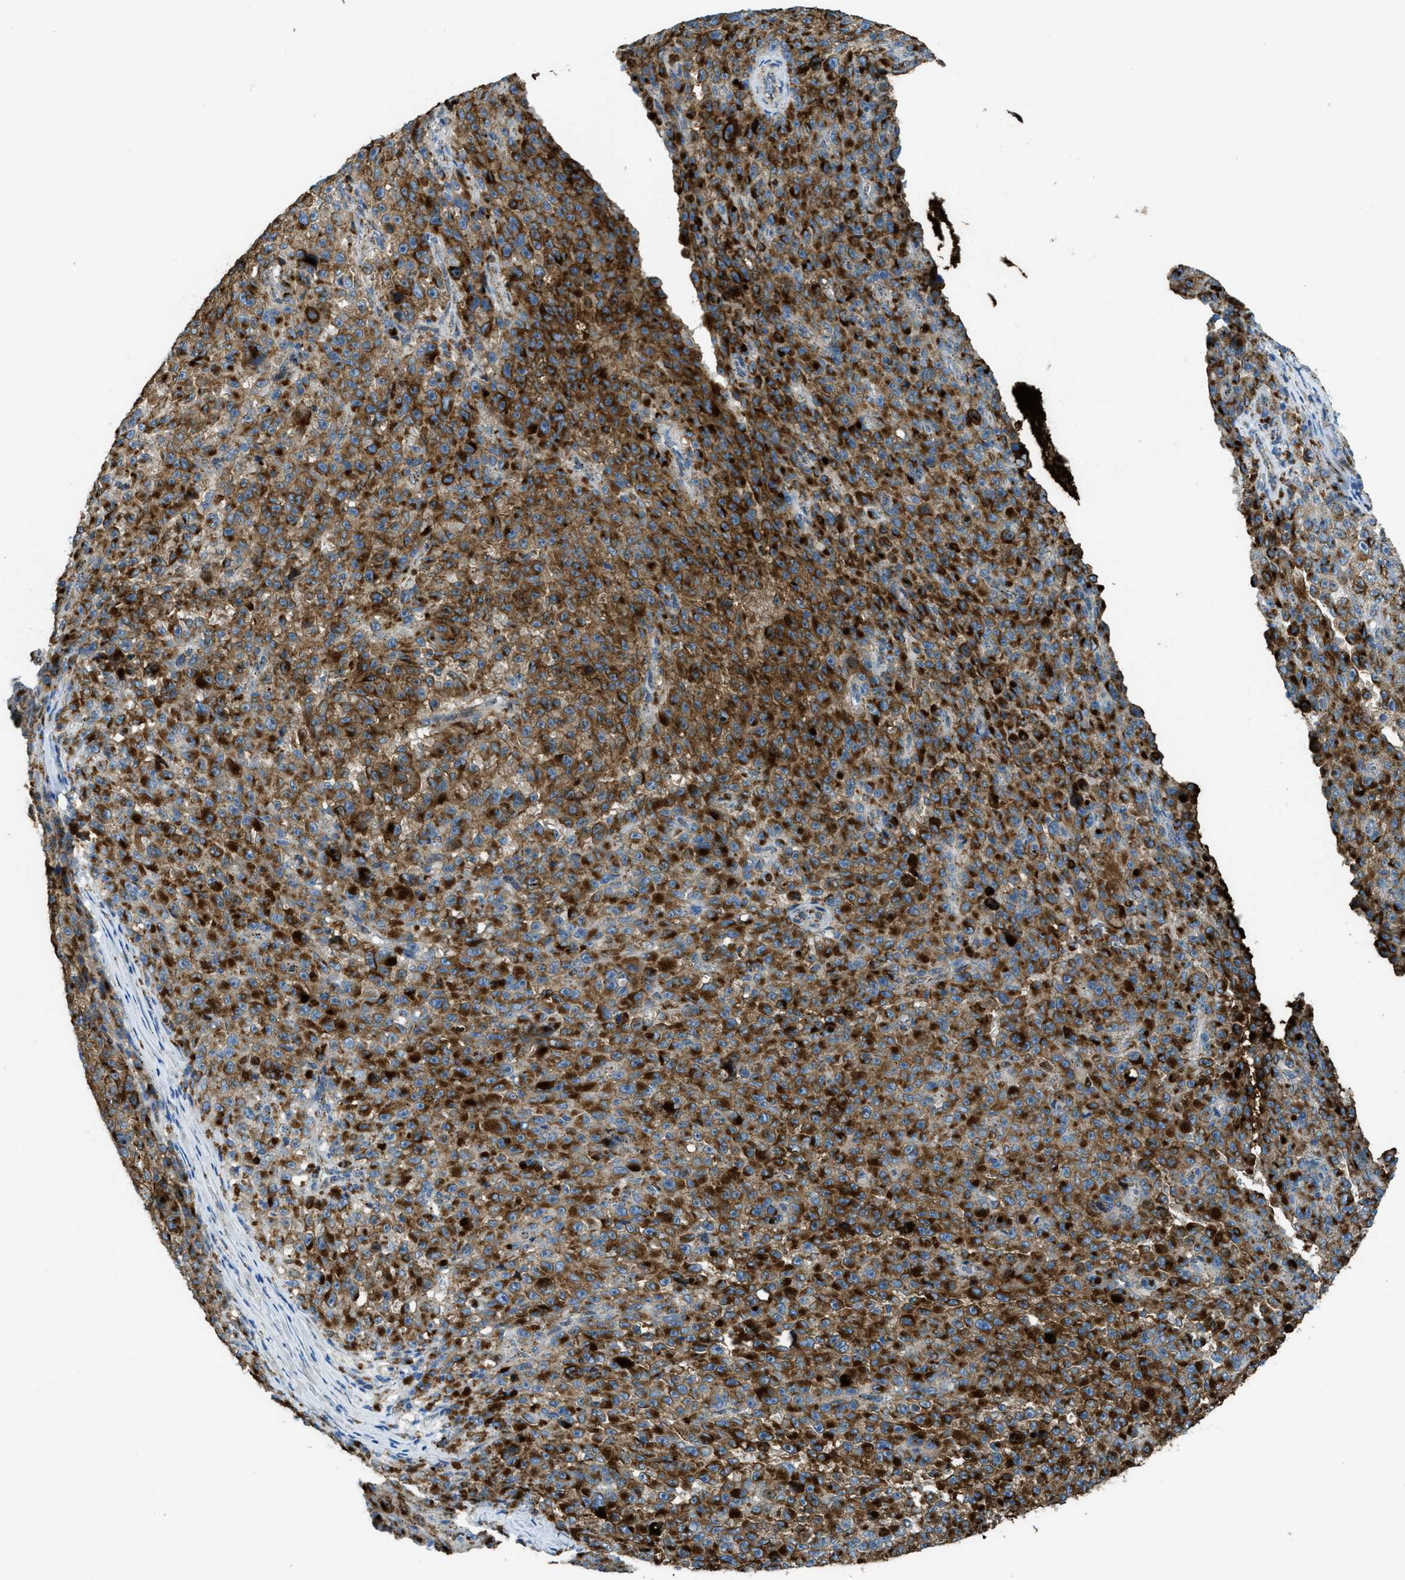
{"staining": {"intensity": "strong", "quantity": ">75%", "location": "cytoplasmic/membranous"}, "tissue": "melanoma", "cell_type": "Tumor cells", "image_type": "cancer", "snomed": [{"axis": "morphology", "description": "Malignant melanoma, NOS"}, {"axis": "topography", "description": "Skin"}], "caption": "An immunohistochemistry image of neoplastic tissue is shown. Protein staining in brown labels strong cytoplasmic/membranous positivity in melanoma within tumor cells. (brown staining indicates protein expression, while blue staining denotes nuclei).", "gene": "SCARB2", "patient": {"sex": "female", "age": 82}}